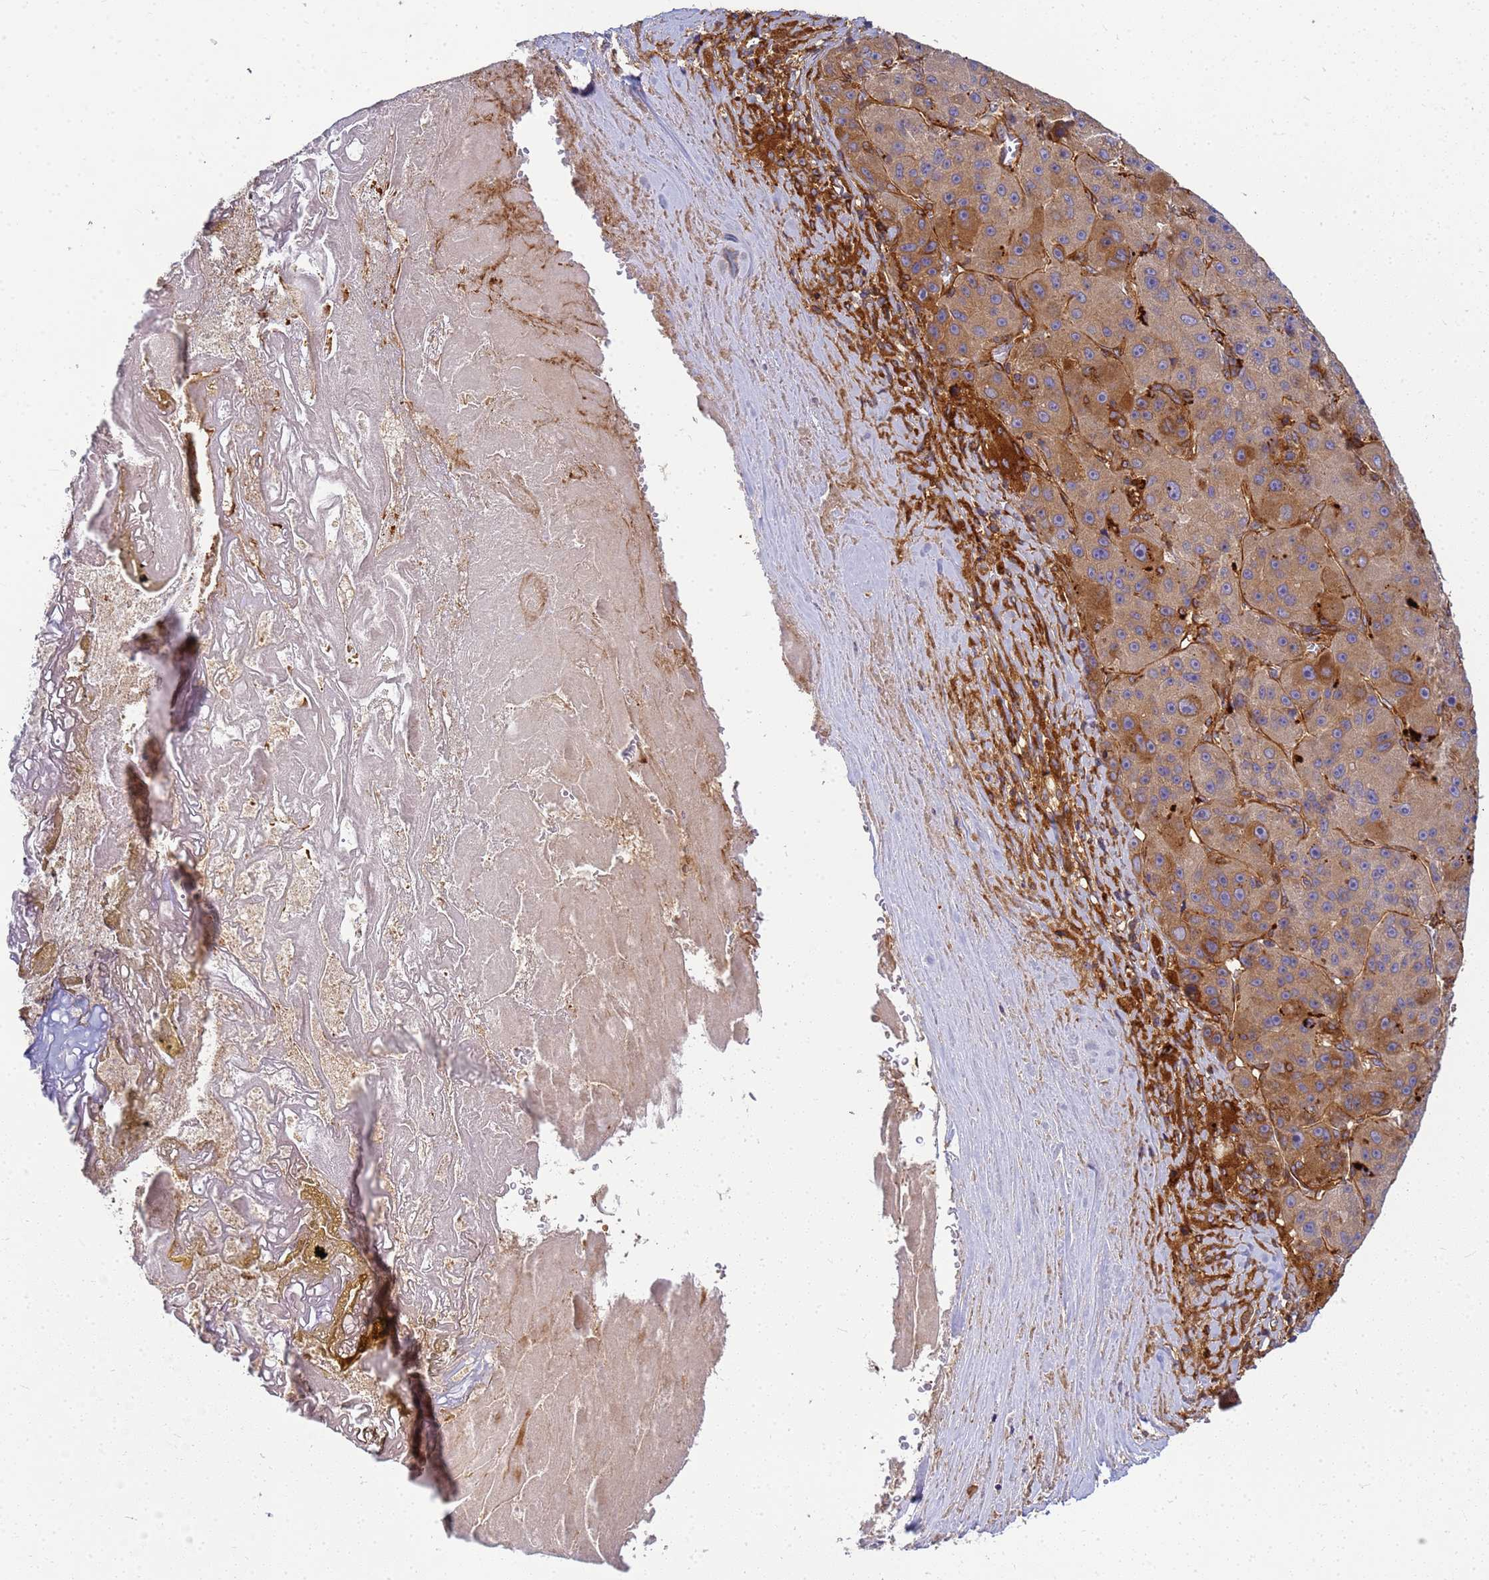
{"staining": {"intensity": "moderate", "quantity": ">75%", "location": "cytoplasmic/membranous"}, "tissue": "liver cancer", "cell_type": "Tumor cells", "image_type": "cancer", "snomed": [{"axis": "morphology", "description": "Carcinoma, Hepatocellular, NOS"}, {"axis": "topography", "description": "Liver"}], "caption": "Human liver hepatocellular carcinoma stained with a brown dye demonstrates moderate cytoplasmic/membranous positive staining in approximately >75% of tumor cells.", "gene": "C2CD5", "patient": {"sex": "male", "age": 76}}